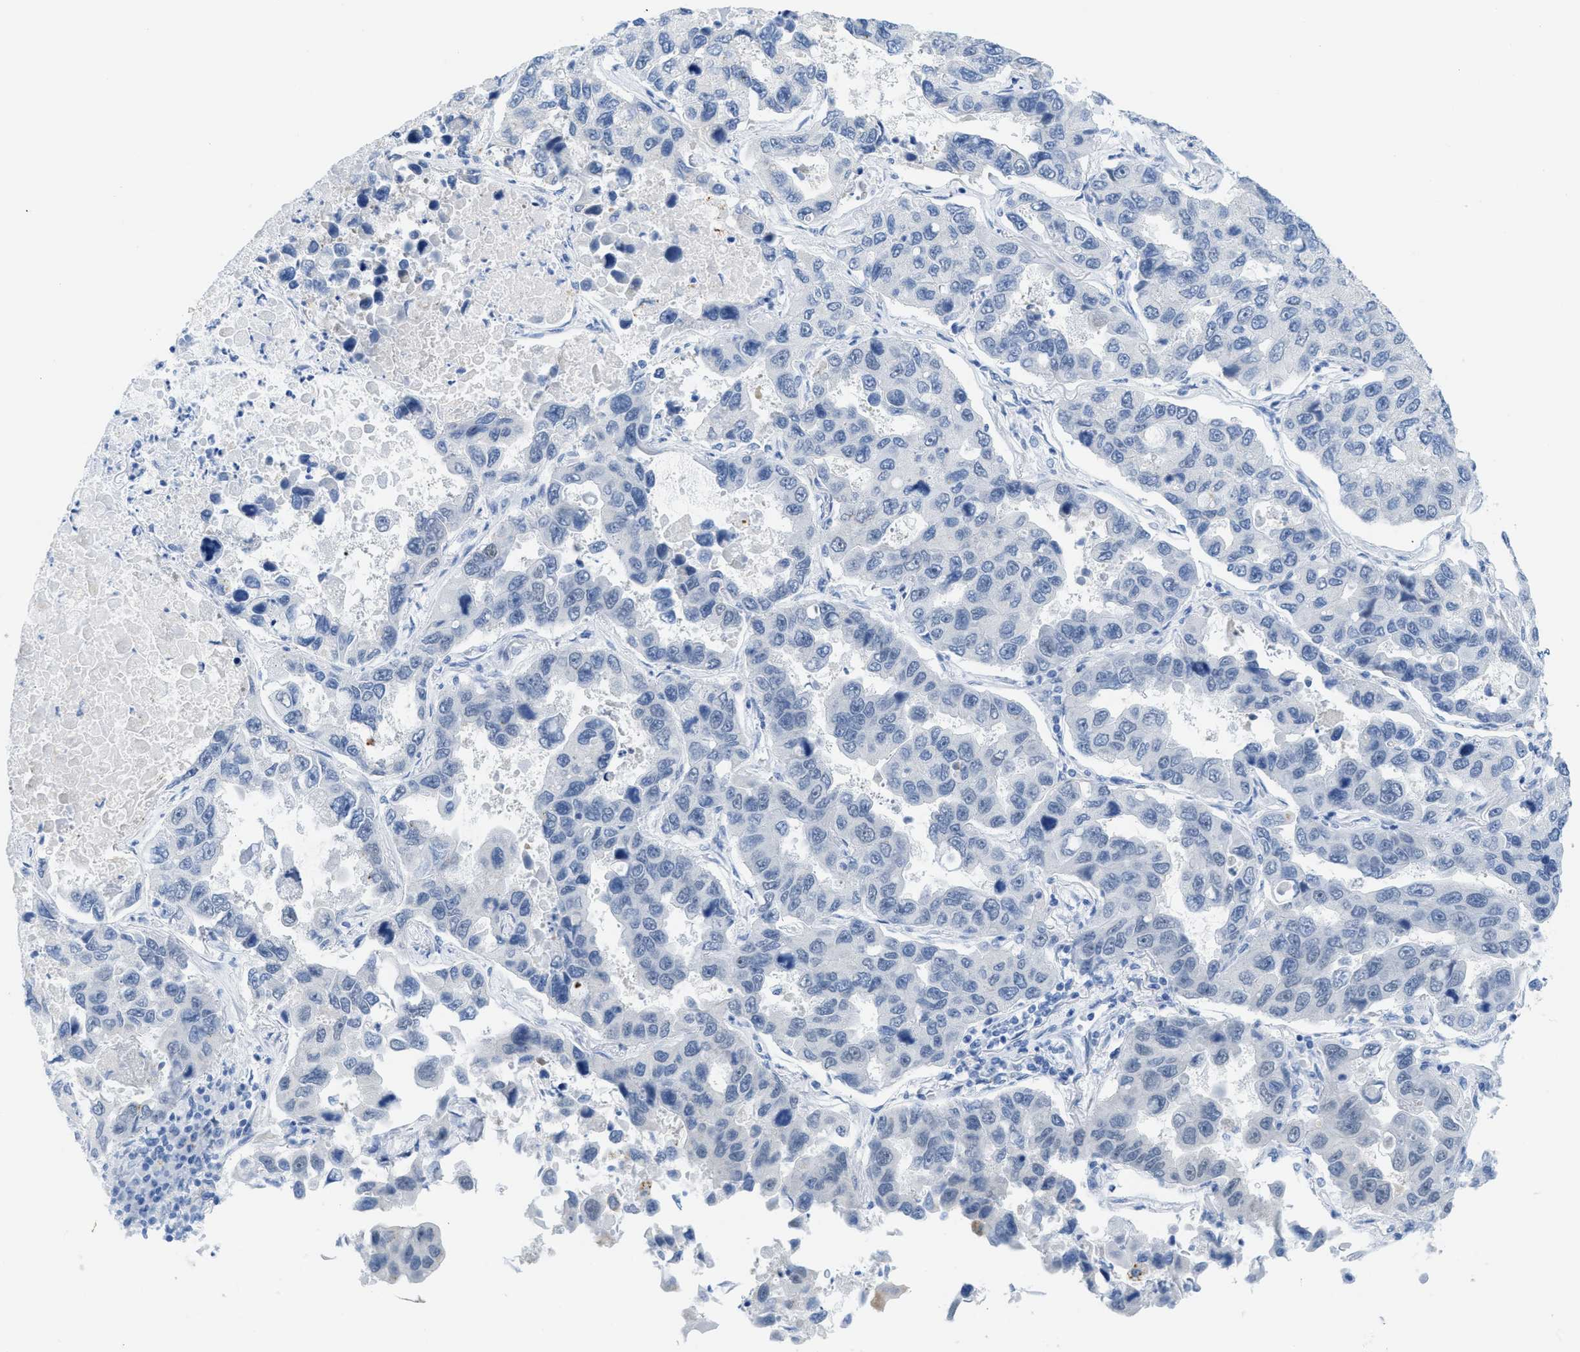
{"staining": {"intensity": "negative", "quantity": "none", "location": "none"}, "tissue": "lung cancer", "cell_type": "Tumor cells", "image_type": "cancer", "snomed": [{"axis": "morphology", "description": "Adenocarcinoma, NOS"}, {"axis": "topography", "description": "Lung"}], "caption": "An immunohistochemistry (IHC) histopathology image of lung cancer is shown. There is no staining in tumor cells of lung cancer.", "gene": "WDR4", "patient": {"sex": "male", "age": 64}}